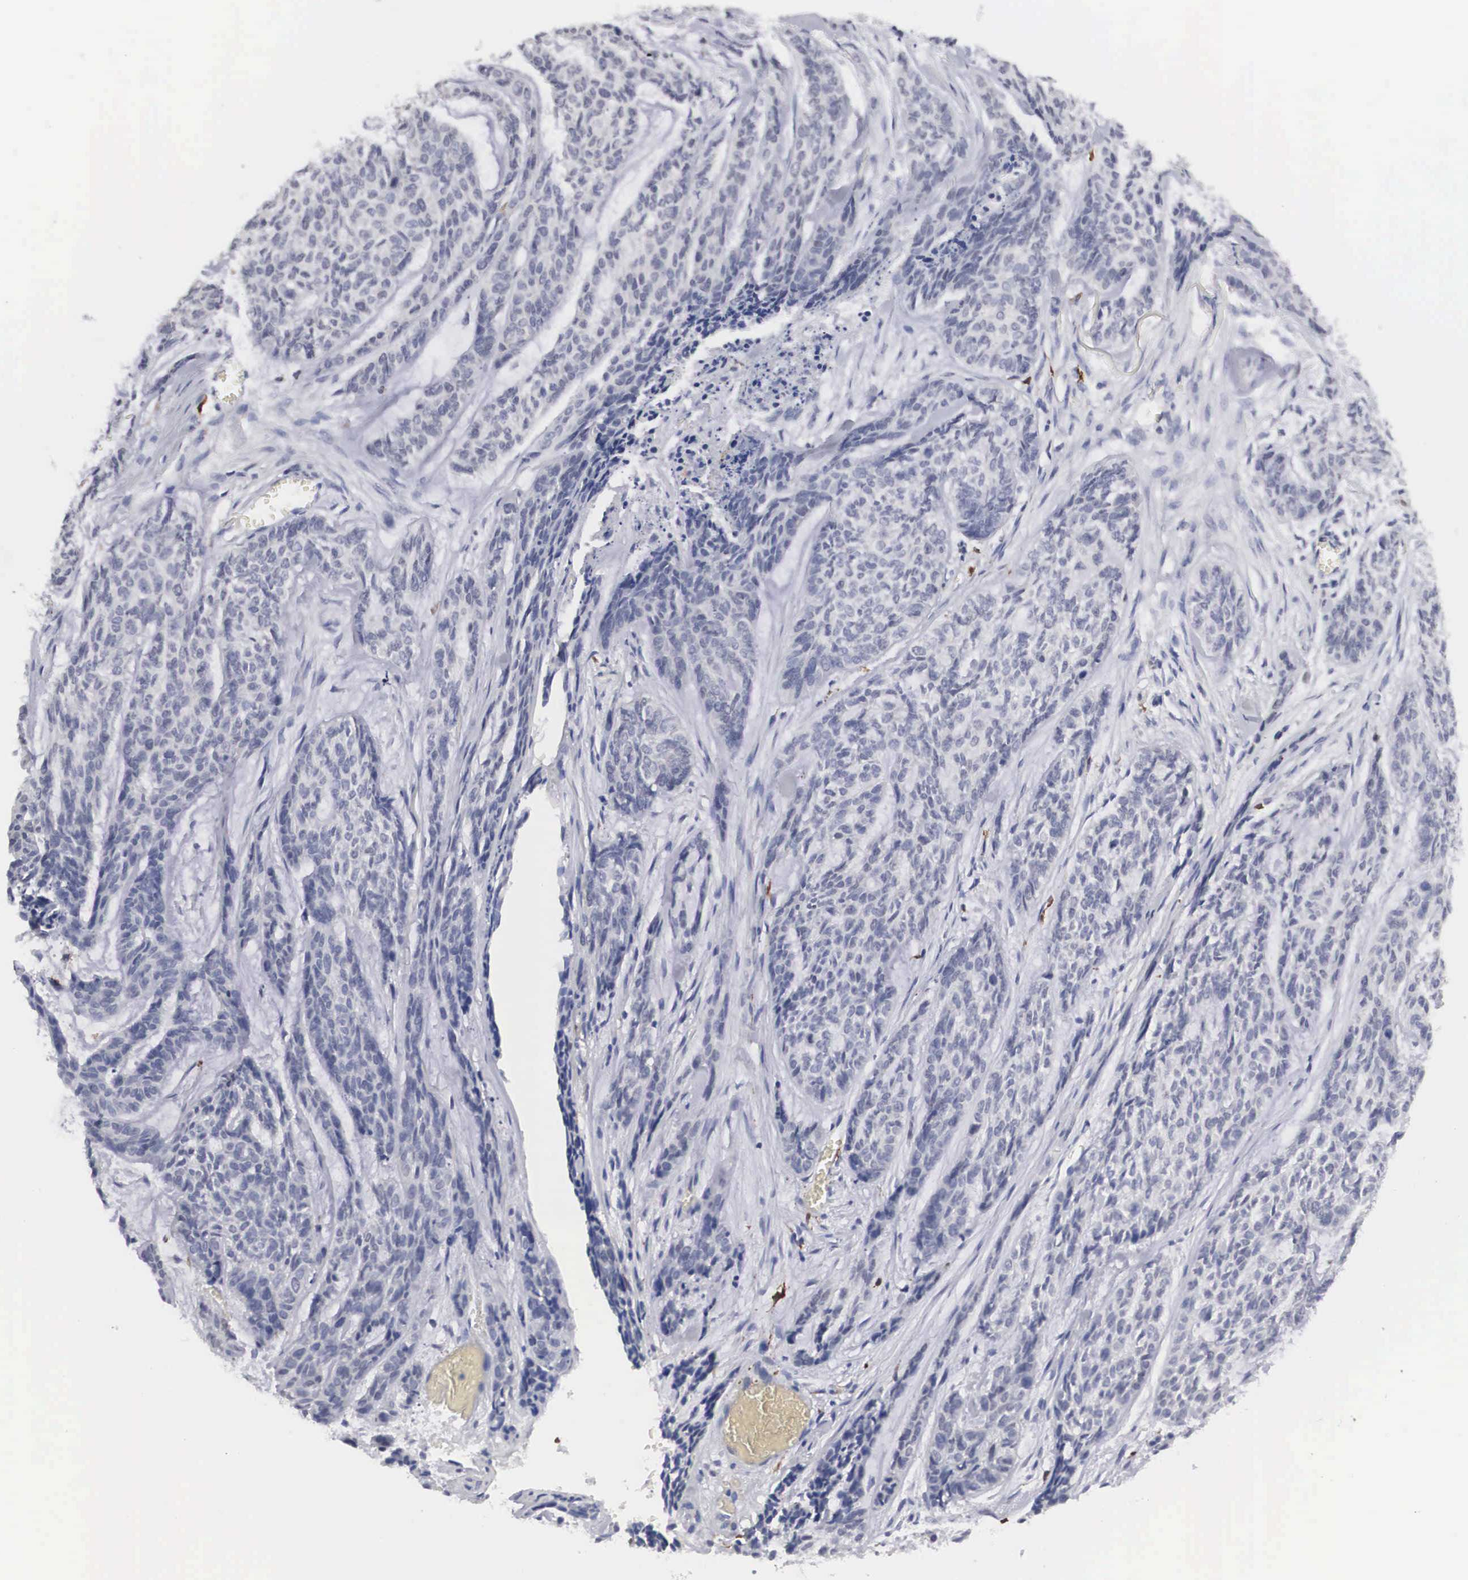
{"staining": {"intensity": "negative", "quantity": "none", "location": "none"}, "tissue": "skin cancer", "cell_type": "Tumor cells", "image_type": "cancer", "snomed": [{"axis": "morphology", "description": "Normal tissue, NOS"}, {"axis": "morphology", "description": "Basal cell carcinoma"}, {"axis": "topography", "description": "Skin"}], "caption": "Immunohistochemistry (IHC) photomicrograph of neoplastic tissue: human skin cancer (basal cell carcinoma) stained with DAB (3,3'-diaminobenzidine) shows no significant protein positivity in tumor cells. The staining is performed using DAB (3,3'-diaminobenzidine) brown chromogen with nuclei counter-stained in using hematoxylin.", "gene": "HMOX1", "patient": {"sex": "female", "age": 65}}